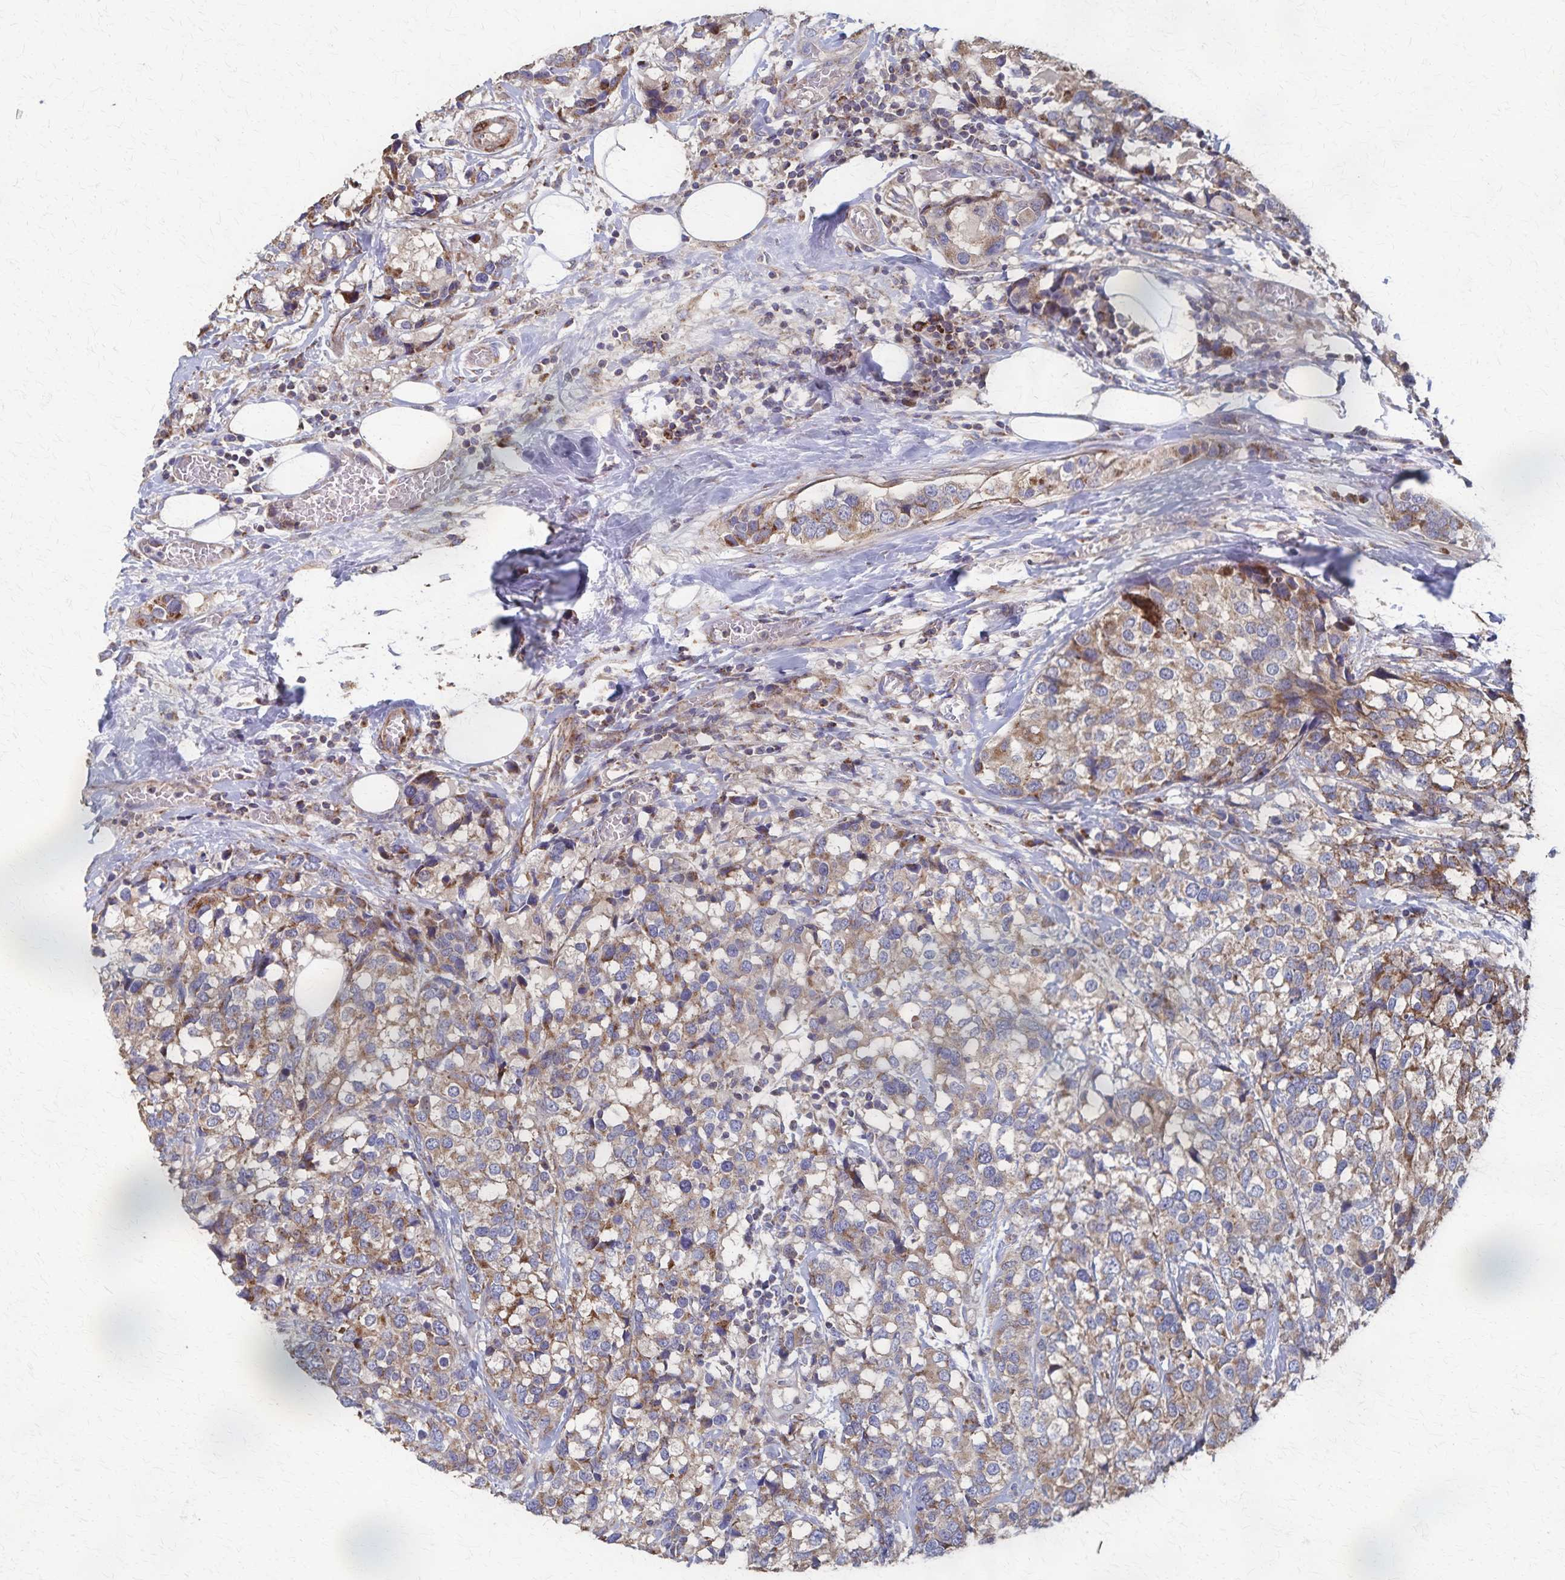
{"staining": {"intensity": "weak", "quantity": ">75%", "location": "cytoplasmic/membranous"}, "tissue": "breast cancer", "cell_type": "Tumor cells", "image_type": "cancer", "snomed": [{"axis": "morphology", "description": "Lobular carcinoma"}, {"axis": "topography", "description": "Breast"}], "caption": "Protein expression by immunohistochemistry demonstrates weak cytoplasmic/membranous staining in approximately >75% of tumor cells in breast lobular carcinoma.", "gene": "PGAP2", "patient": {"sex": "female", "age": 59}}